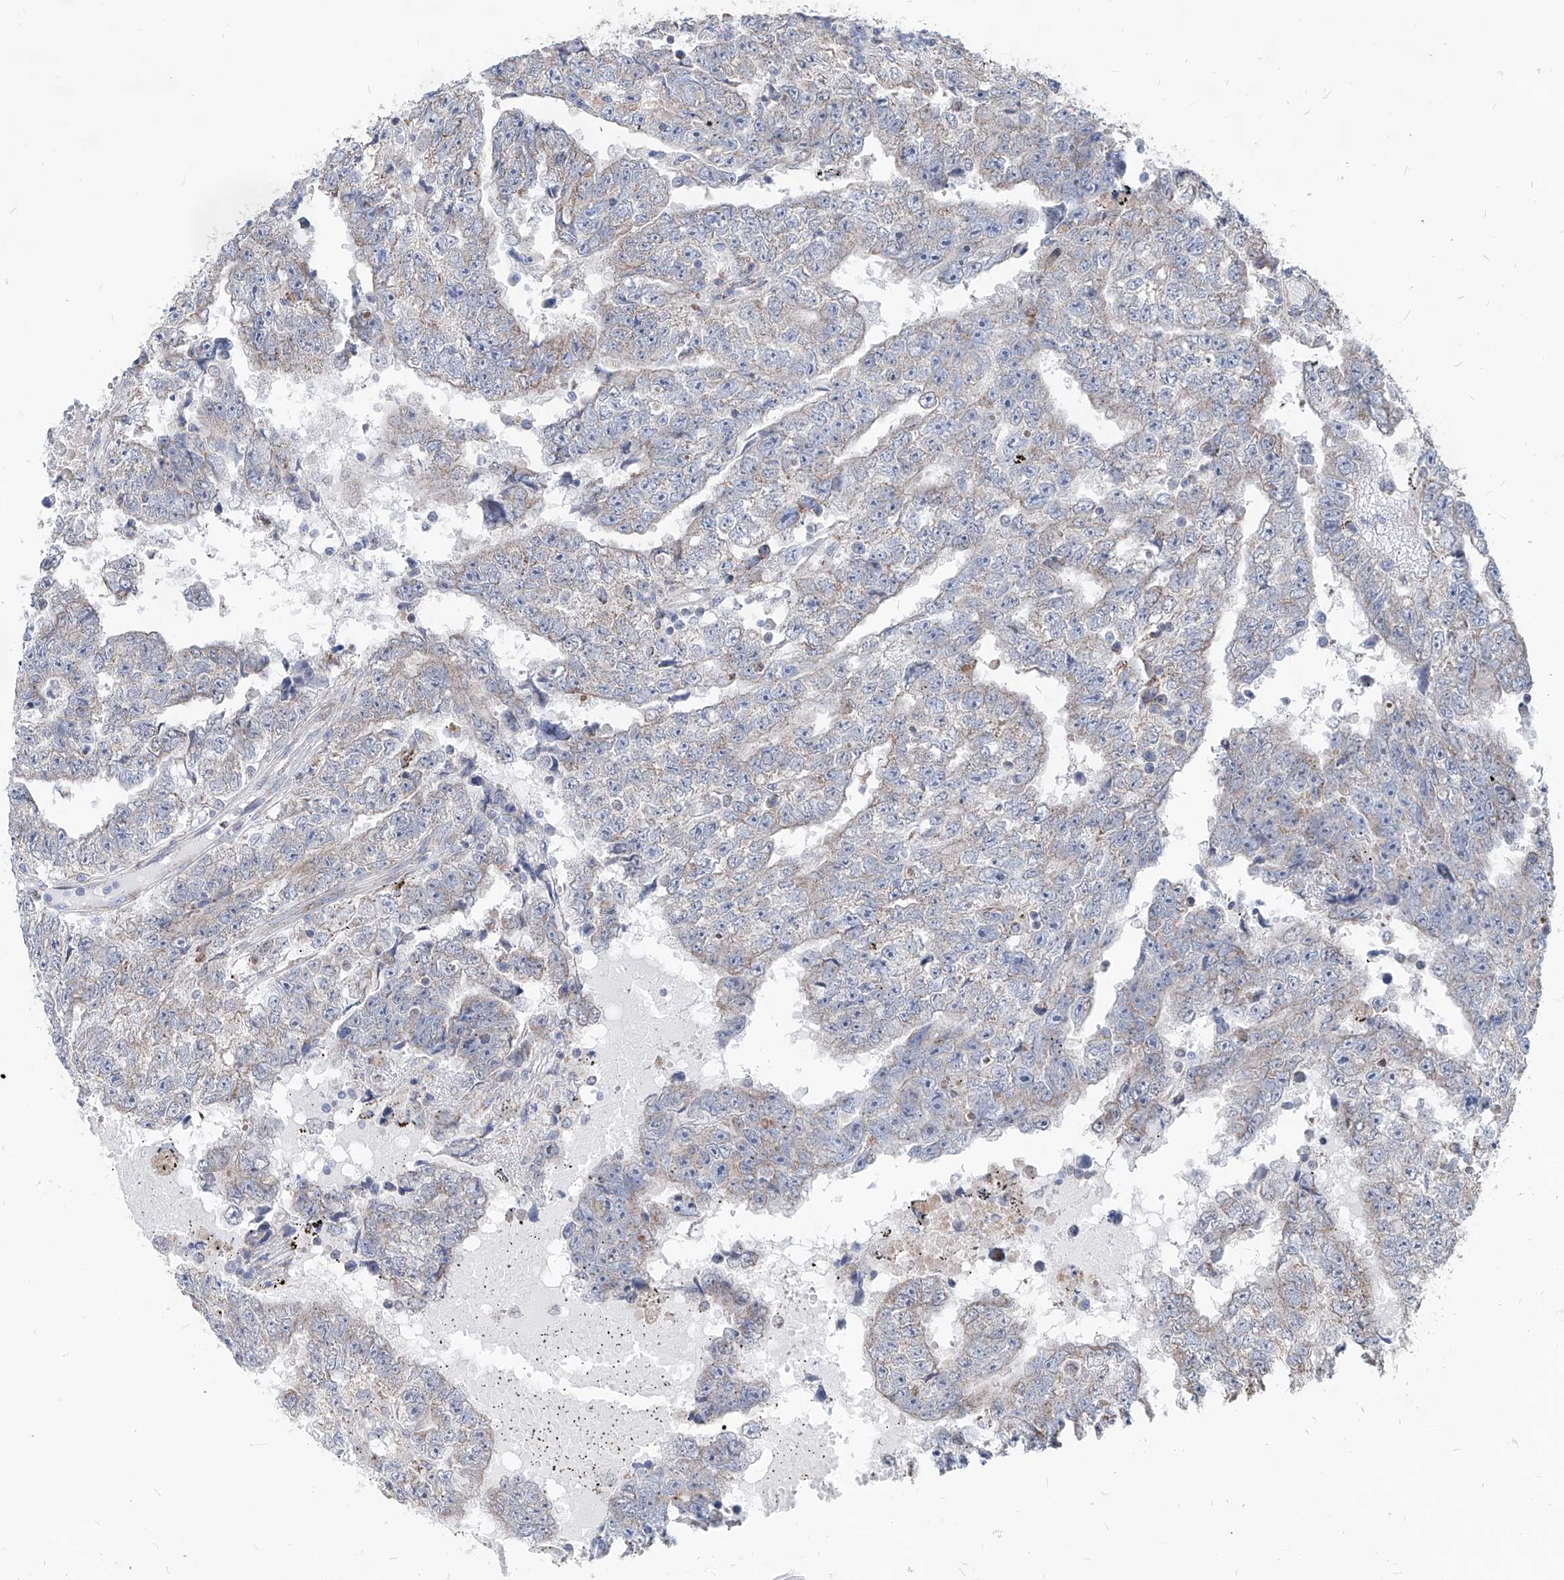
{"staining": {"intensity": "negative", "quantity": "none", "location": "none"}, "tissue": "testis cancer", "cell_type": "Tumor cells", "image_type": "cancer", "snomed": [{"axis": "morphology", "description": "Carcinoma, Embryonal, NOS"}, {"axis": "topography", "description": "Testis"}], "caption": "Immunohistochemical staining of human testis cancer (embryonal carcinoma) exhibits no significant positivity in tumor cells.", "gene": "AGPS", "patient": {"sex": "male", "age": 25}}